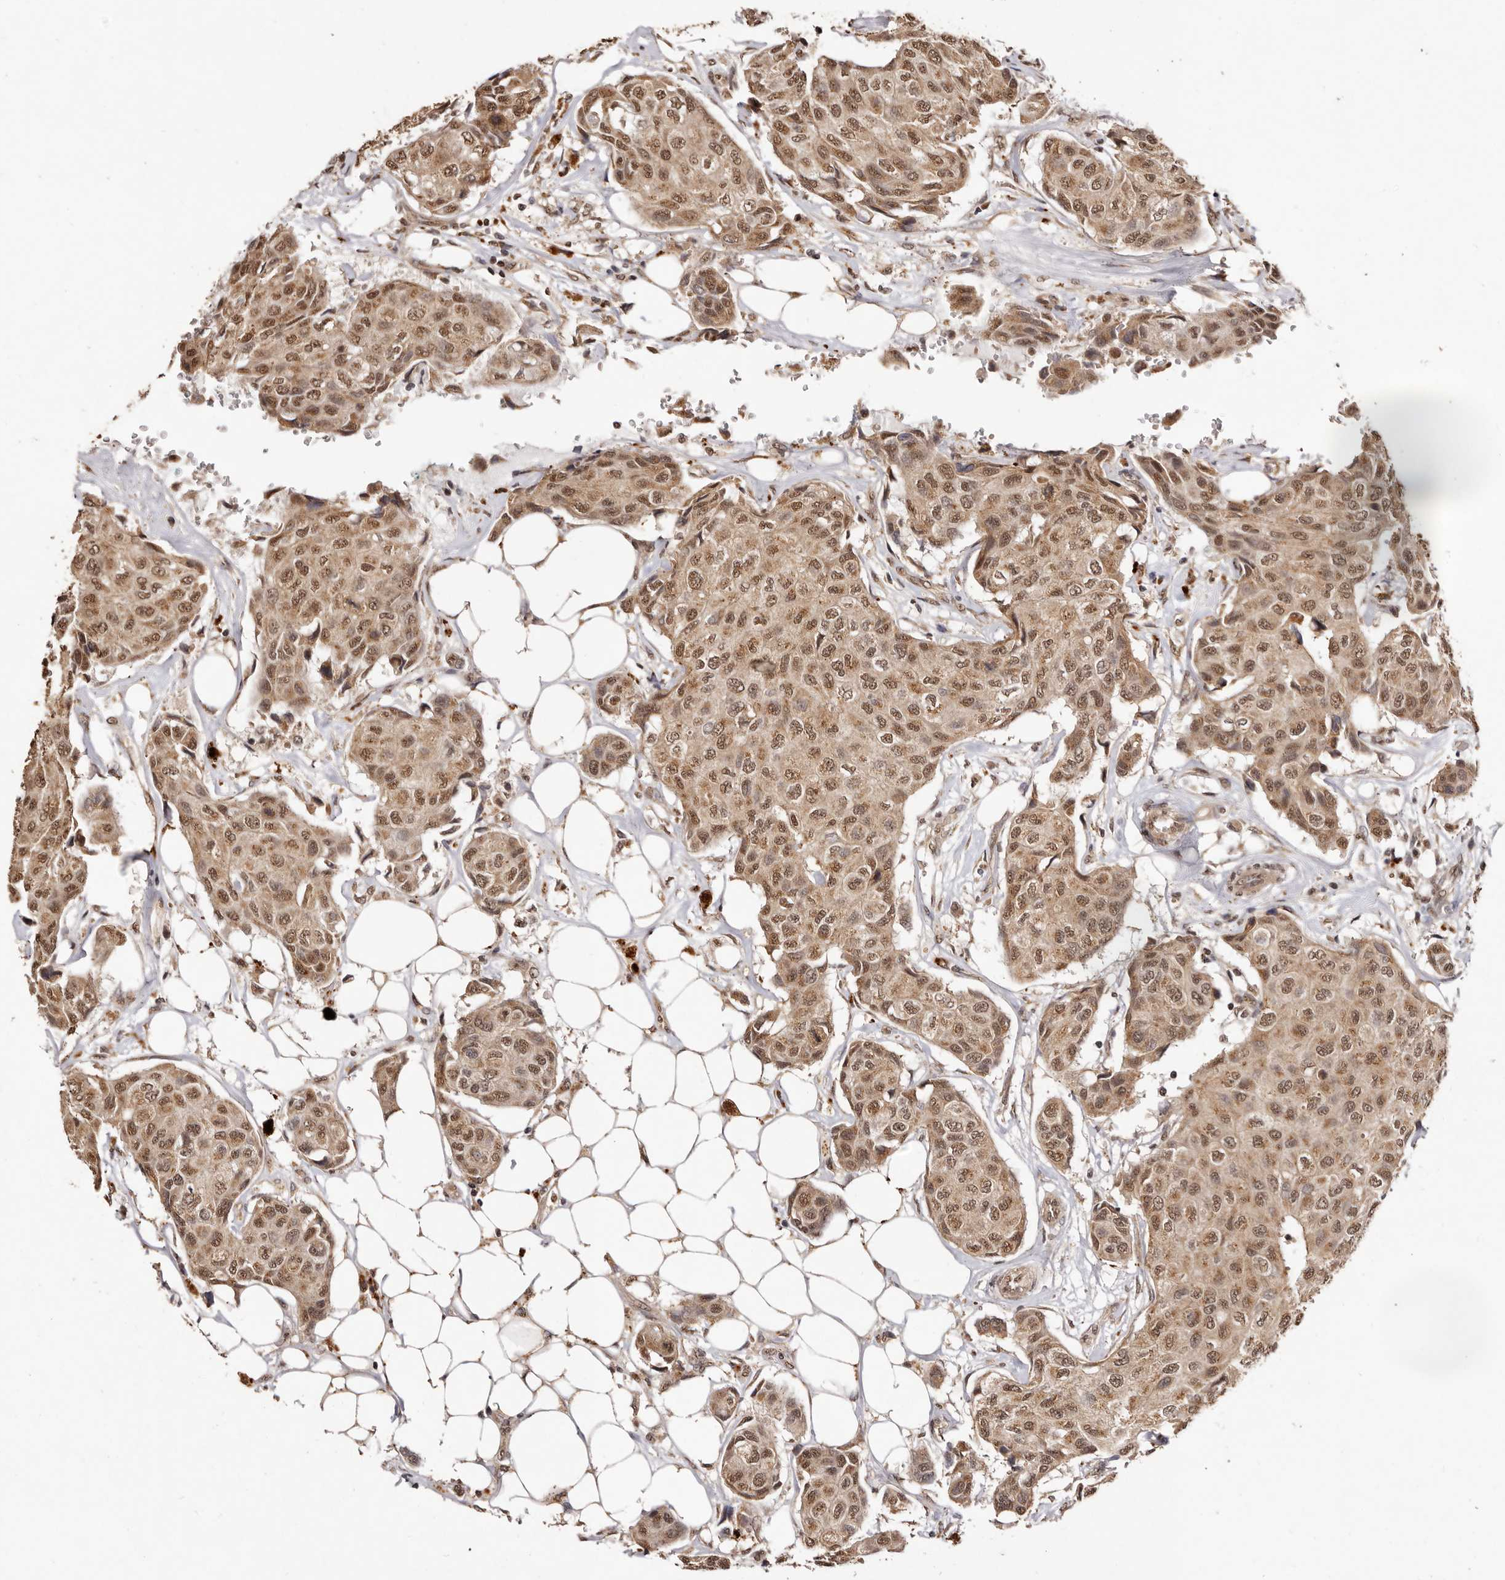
{"staining": {"intensity": "moderate", "quantity": ">75%", "location": "cytoplasmic/membranous,nuclear"}, "tissue": "breast cancer", "cell_type": "Tumor cells", "image_type": "cancer", "snomed": [{"axis": "morphology", "description": "Duct carcinoma"}, {"axis": "topography", "description": "Breast"}], "caption": "Brown immunohistochemical staining in human intraductal carcinoma (breast) demonstrates moderate cytoplasmic/membranous and nuclear positivity in approximately >75% of tumor cells.", "gene": "NOTCH1", "patient": {"sex": "female", "age": 80}}